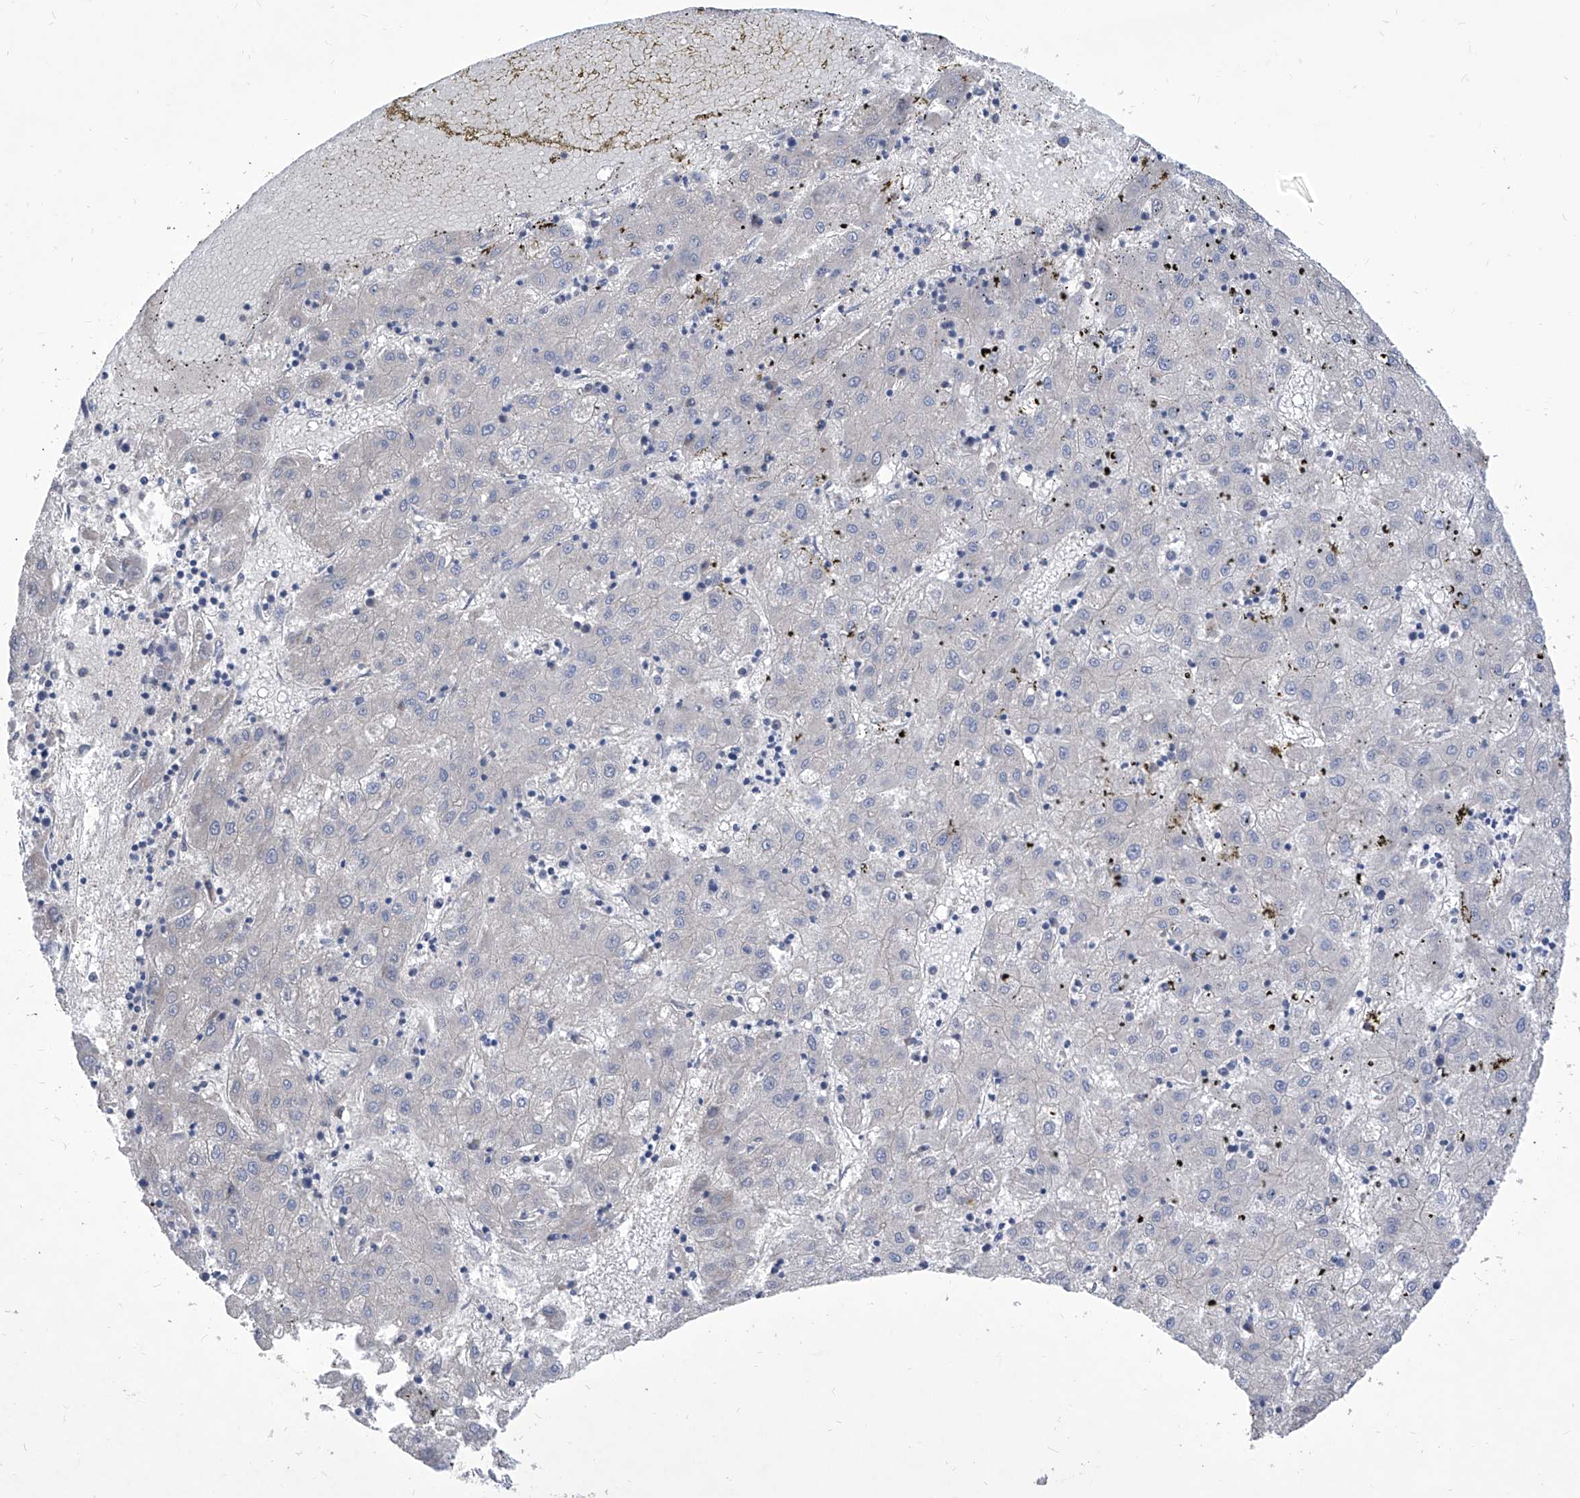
{"staining": {"intensity": "negative", "quantity": "none", "location": "none"}, "tissue": "liver cancer", "cell_type": "Tumor cells", "image_type": "cancer", "snomed": [{"axis": "morphology", "description": "Carcinoma, Hepatocellular, NOS"}, {"axis": "topography", "description": "Liver"}], "caption": "The photomicrograph shows no staining of tumor cells in liver cancer (hepatocellular carcinoma).", "gene": "TJAP1", "patient": {"sex": "male", "age": 72}}